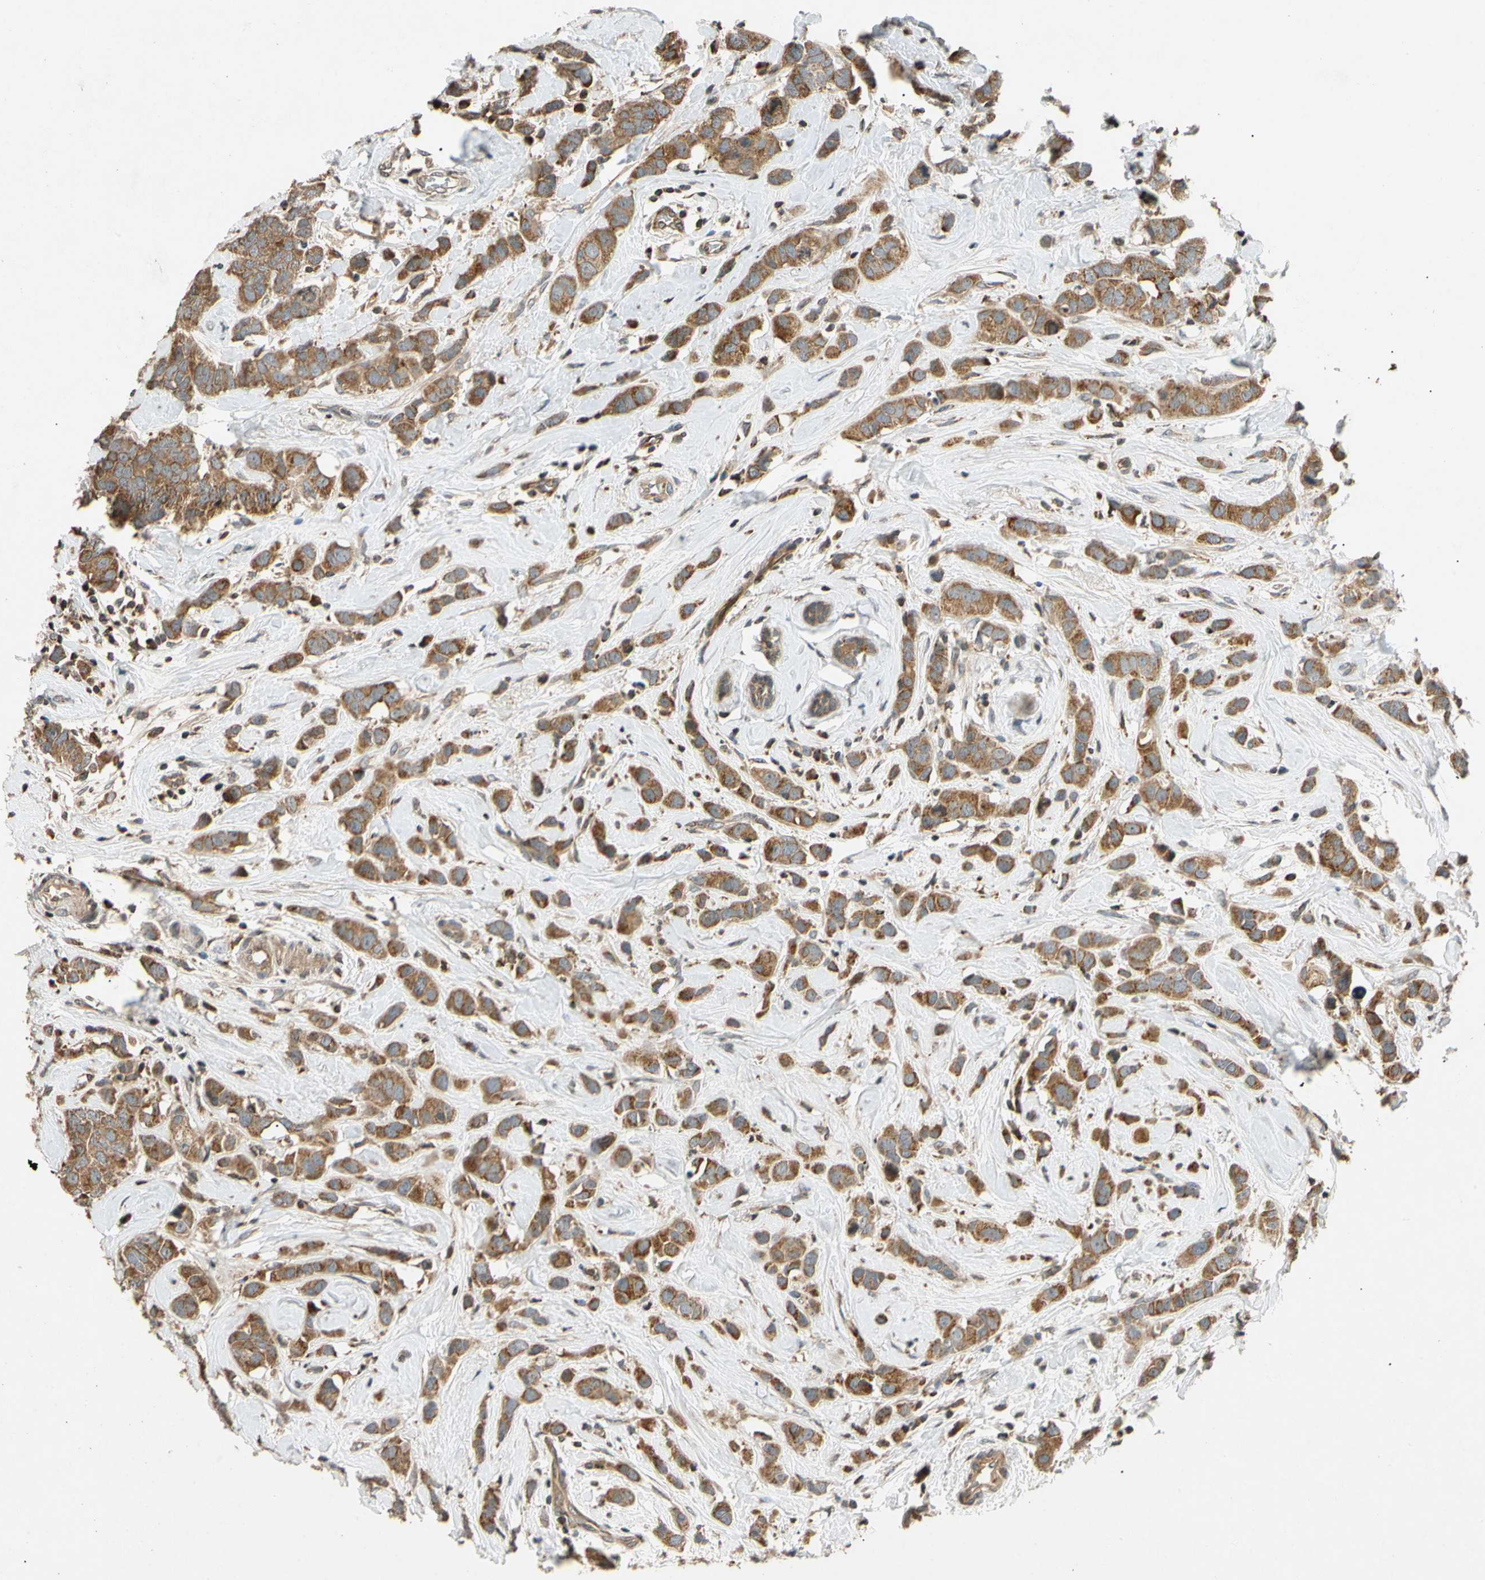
{"staining": {"intensity": "strong", "quantity": ">75%", "location": "cytoplasmic/membranous"}, "tissue": "breast cancer", "cell_type": "Tumor cells", "image_type": "cancer", "snomed": [{"axis": "morphology", "description": "Normal tissue, NOS"}, {"axis": "morphology", "description": "Duct carcinoma"}, {"axis": "topography", "description": "Breast"}], "caption": "Protein expression by immunohistochemistry shows strong cytoplasmic/membranous expression in approximately >75% of tumor cells in breast cancer.", "gene": "MRPS22", "patient": {"sex": "female", "age": 50}}